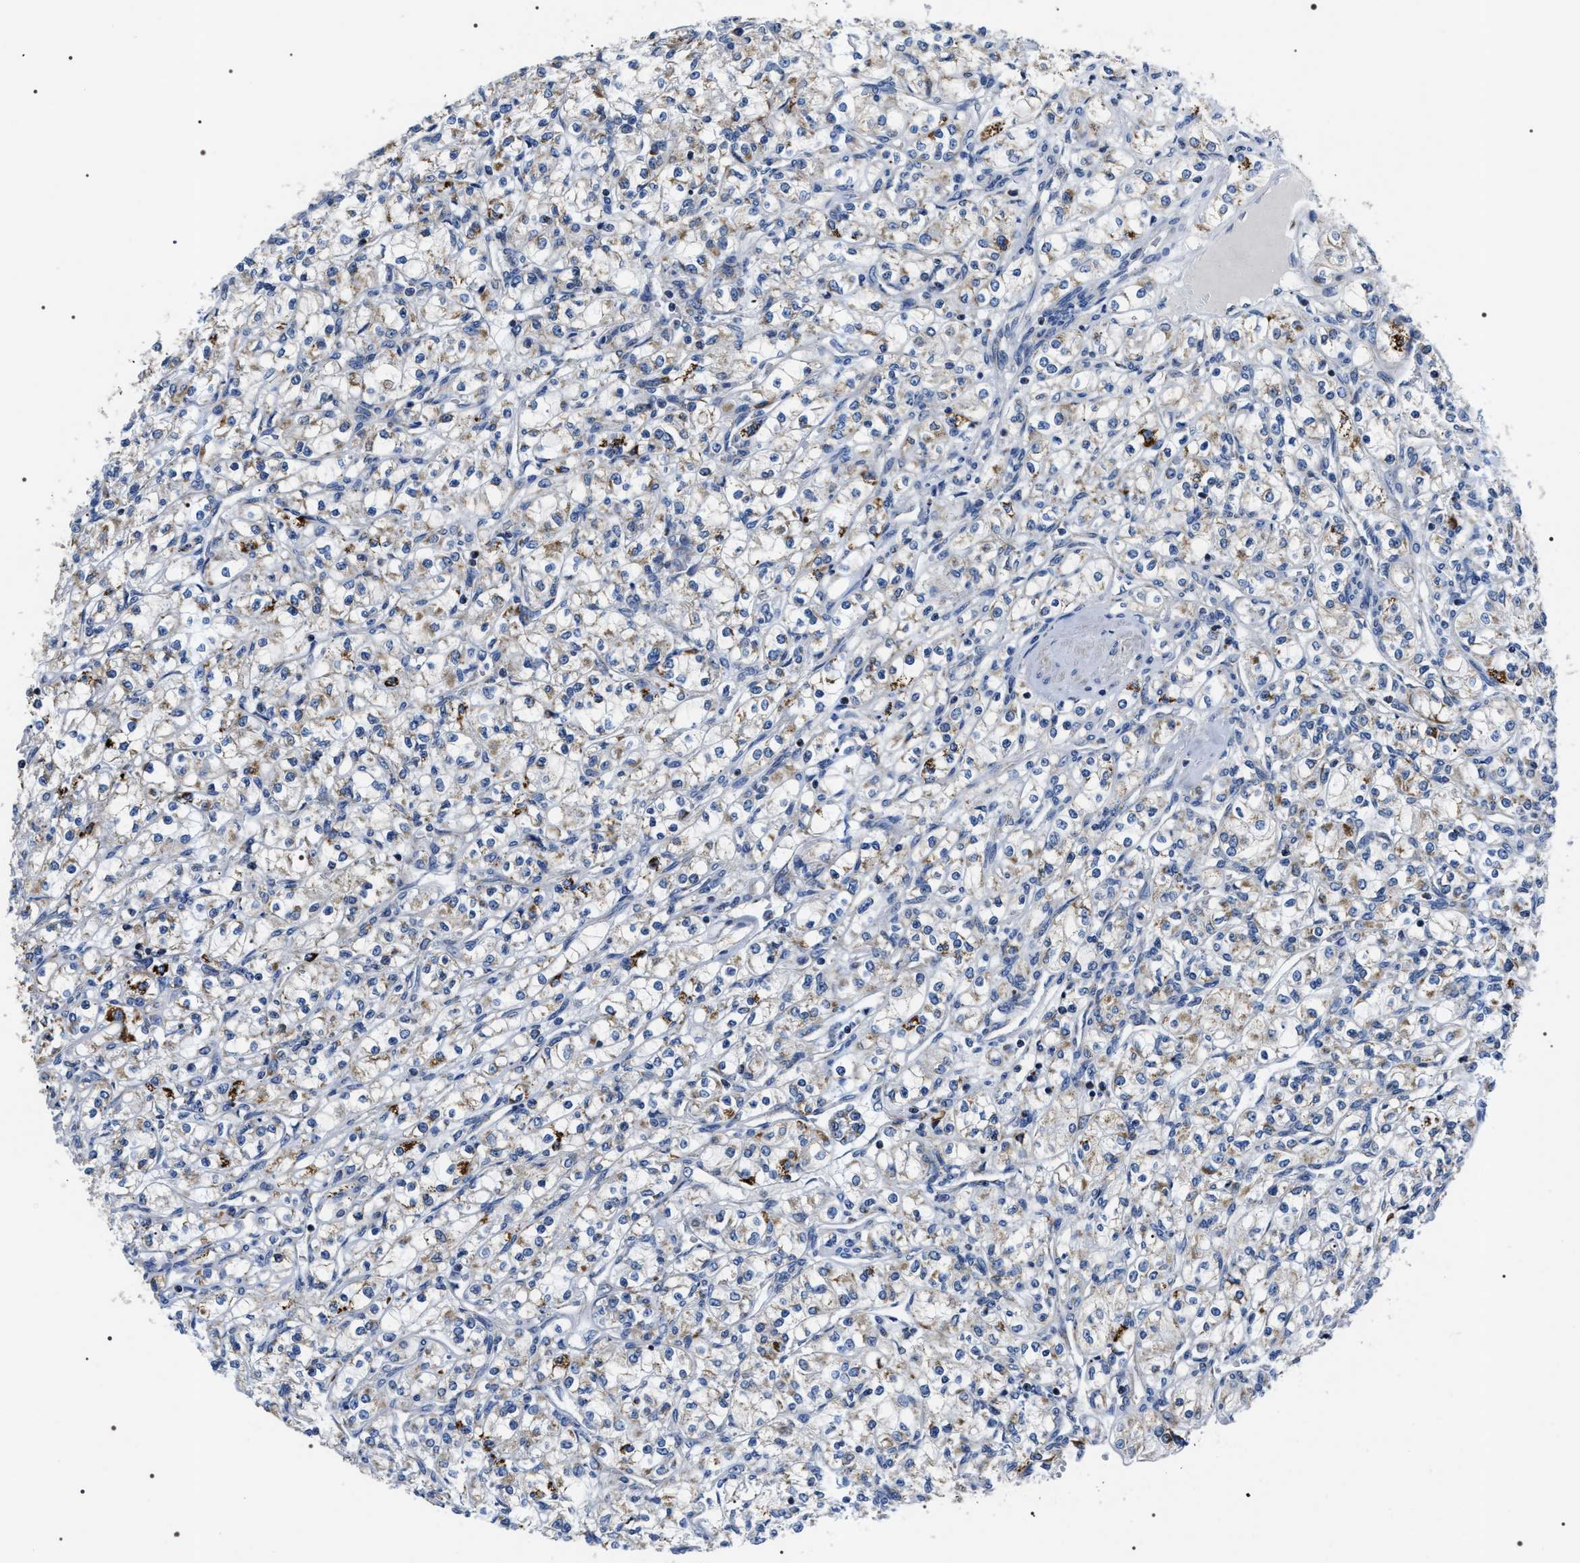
{"staining": {"intensity": "moderate", "quantity": "<25%", "location": "cytoplasmic/membranous"}, "tissue": "renal cancer", "cell_type": "Tumor cells", "image_type": "cancer", "snomed": [{"axis": "morphology", "description": "Adenocarcinoma, NOS"}, {"axis": "topography", "description": "Kidney"}], "caption": "Tumor cells exhibit low levels of moderate cytoplasmic/membranous expression in approximately <25% of cells in human renal cancer. (DAB (3,3'-diaminobenzidine) IHC, brown staining for protein, blue staining for nuclei).", "gene": "NTMT1", "patient": {"sex": "male", "age": 77}}